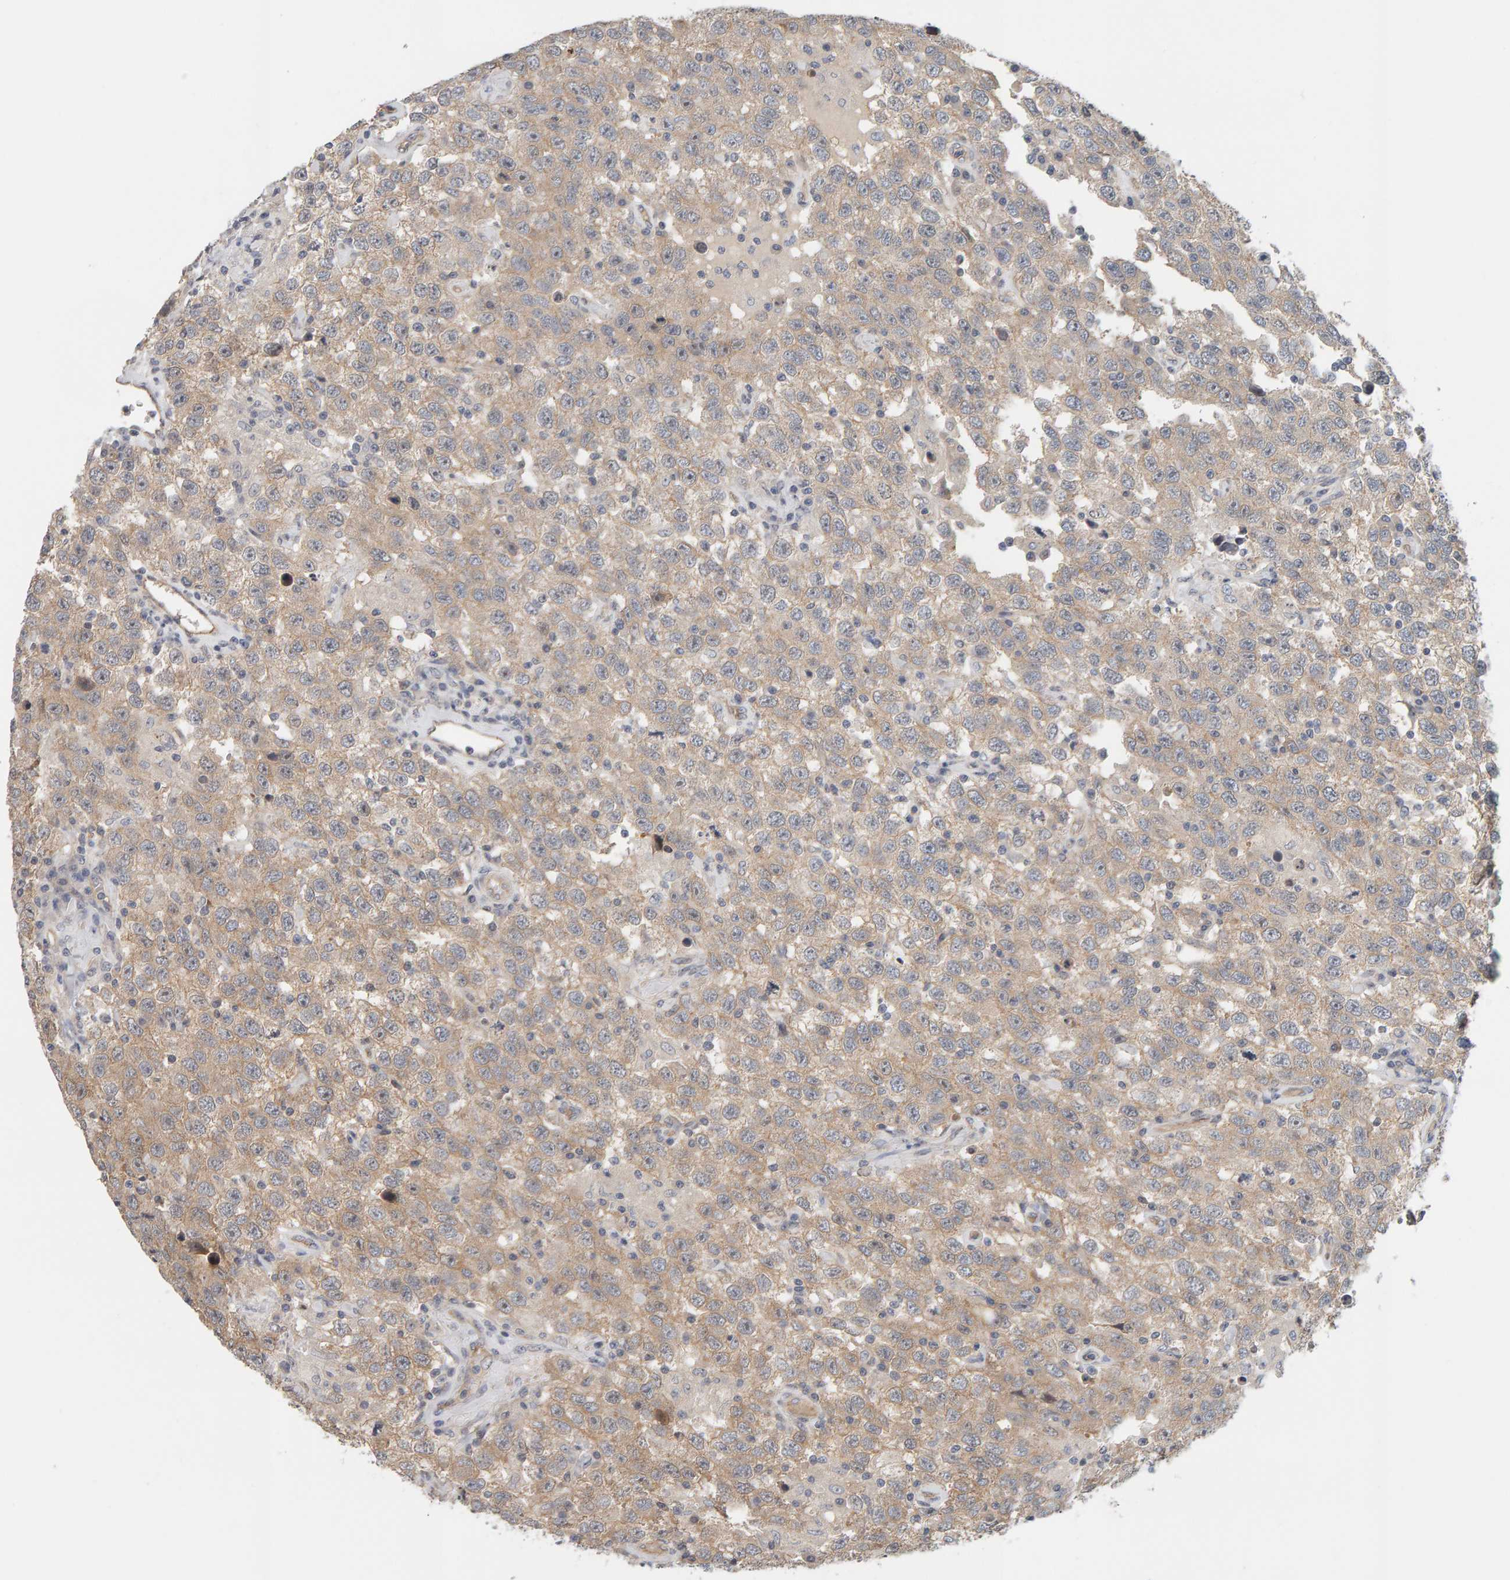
{"staining": {"intensity": "weak", "quantity": ">75%", "location": "cytoplasmic/membranous"}, "tissue": "testis cancer", "cell_type": "Tumor cells", "image_type": "cancer", "snomed": [{"axis": "morphology", "description": "Seminoma, NOS"}, {"axis": "topography", "description": "Testis"}], "caption": "Protein staining by immunohistochemistry demonstrates weak cytoplasmic/membranous positivity in about >75% of tumor cells in testis cancer. (IHC, brightfield microscopy, high magnification).", "gene": "PPP1R16A", "patient": {"sex": "male", "age": 41}}